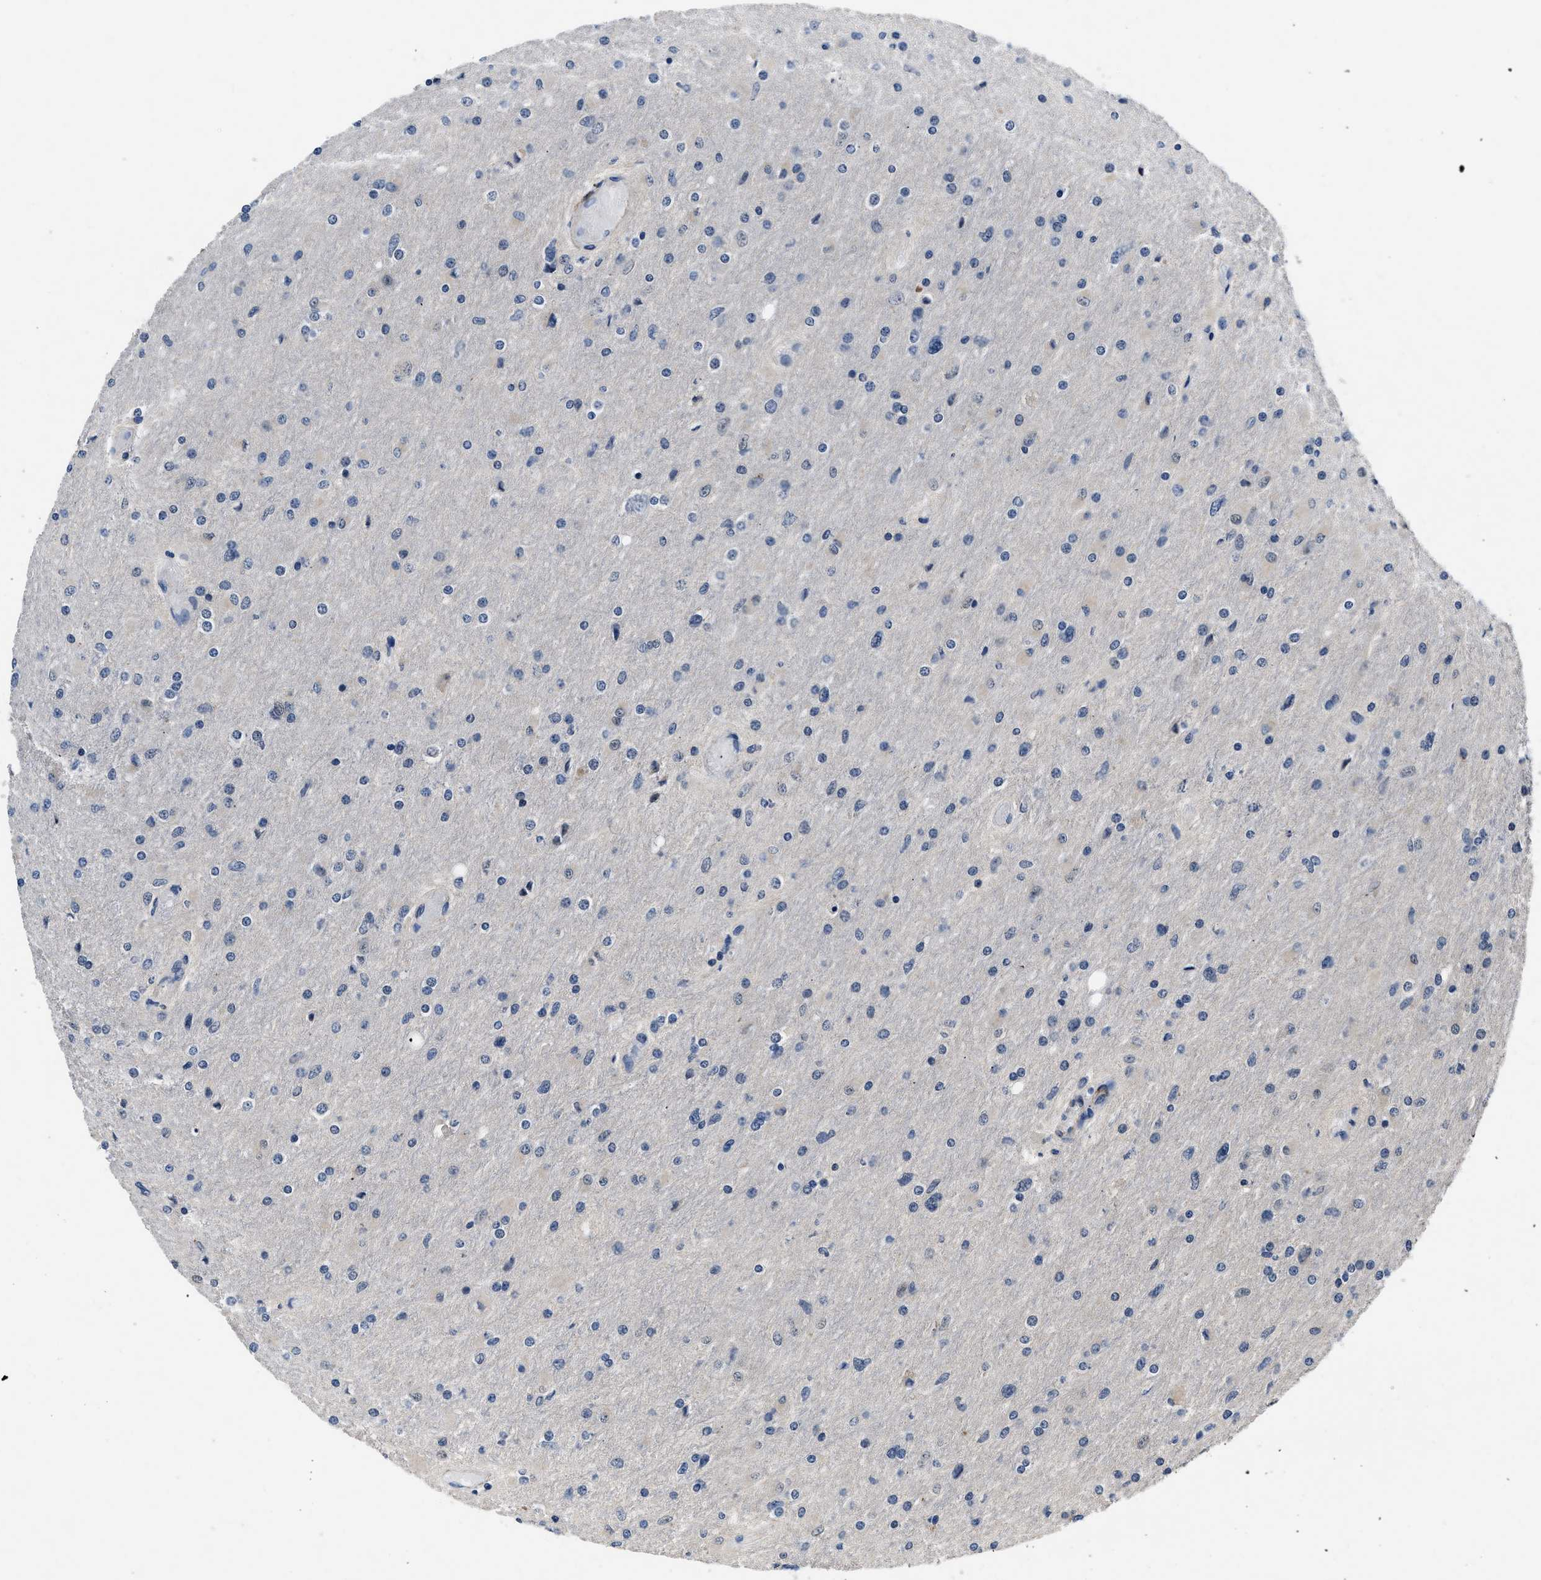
{"staining": {"intensity": "negative", "quantity": "none", "location": "none"}, "tissue": "glioma", "cell_type": "Tumor cells", "image_type": "cancer", "snomed": [{"axis": "morphology", "description": "Glioma, malignant, High grade"}, {"axis": "topography", "description": "Cerebral cortex"}], "caption": "Protein analysis of malignant high-grade glioma reveals no significant positivity in tumor cells.", "gene": "LANCL2", "patient": {"sex": "female", "age": 36}}